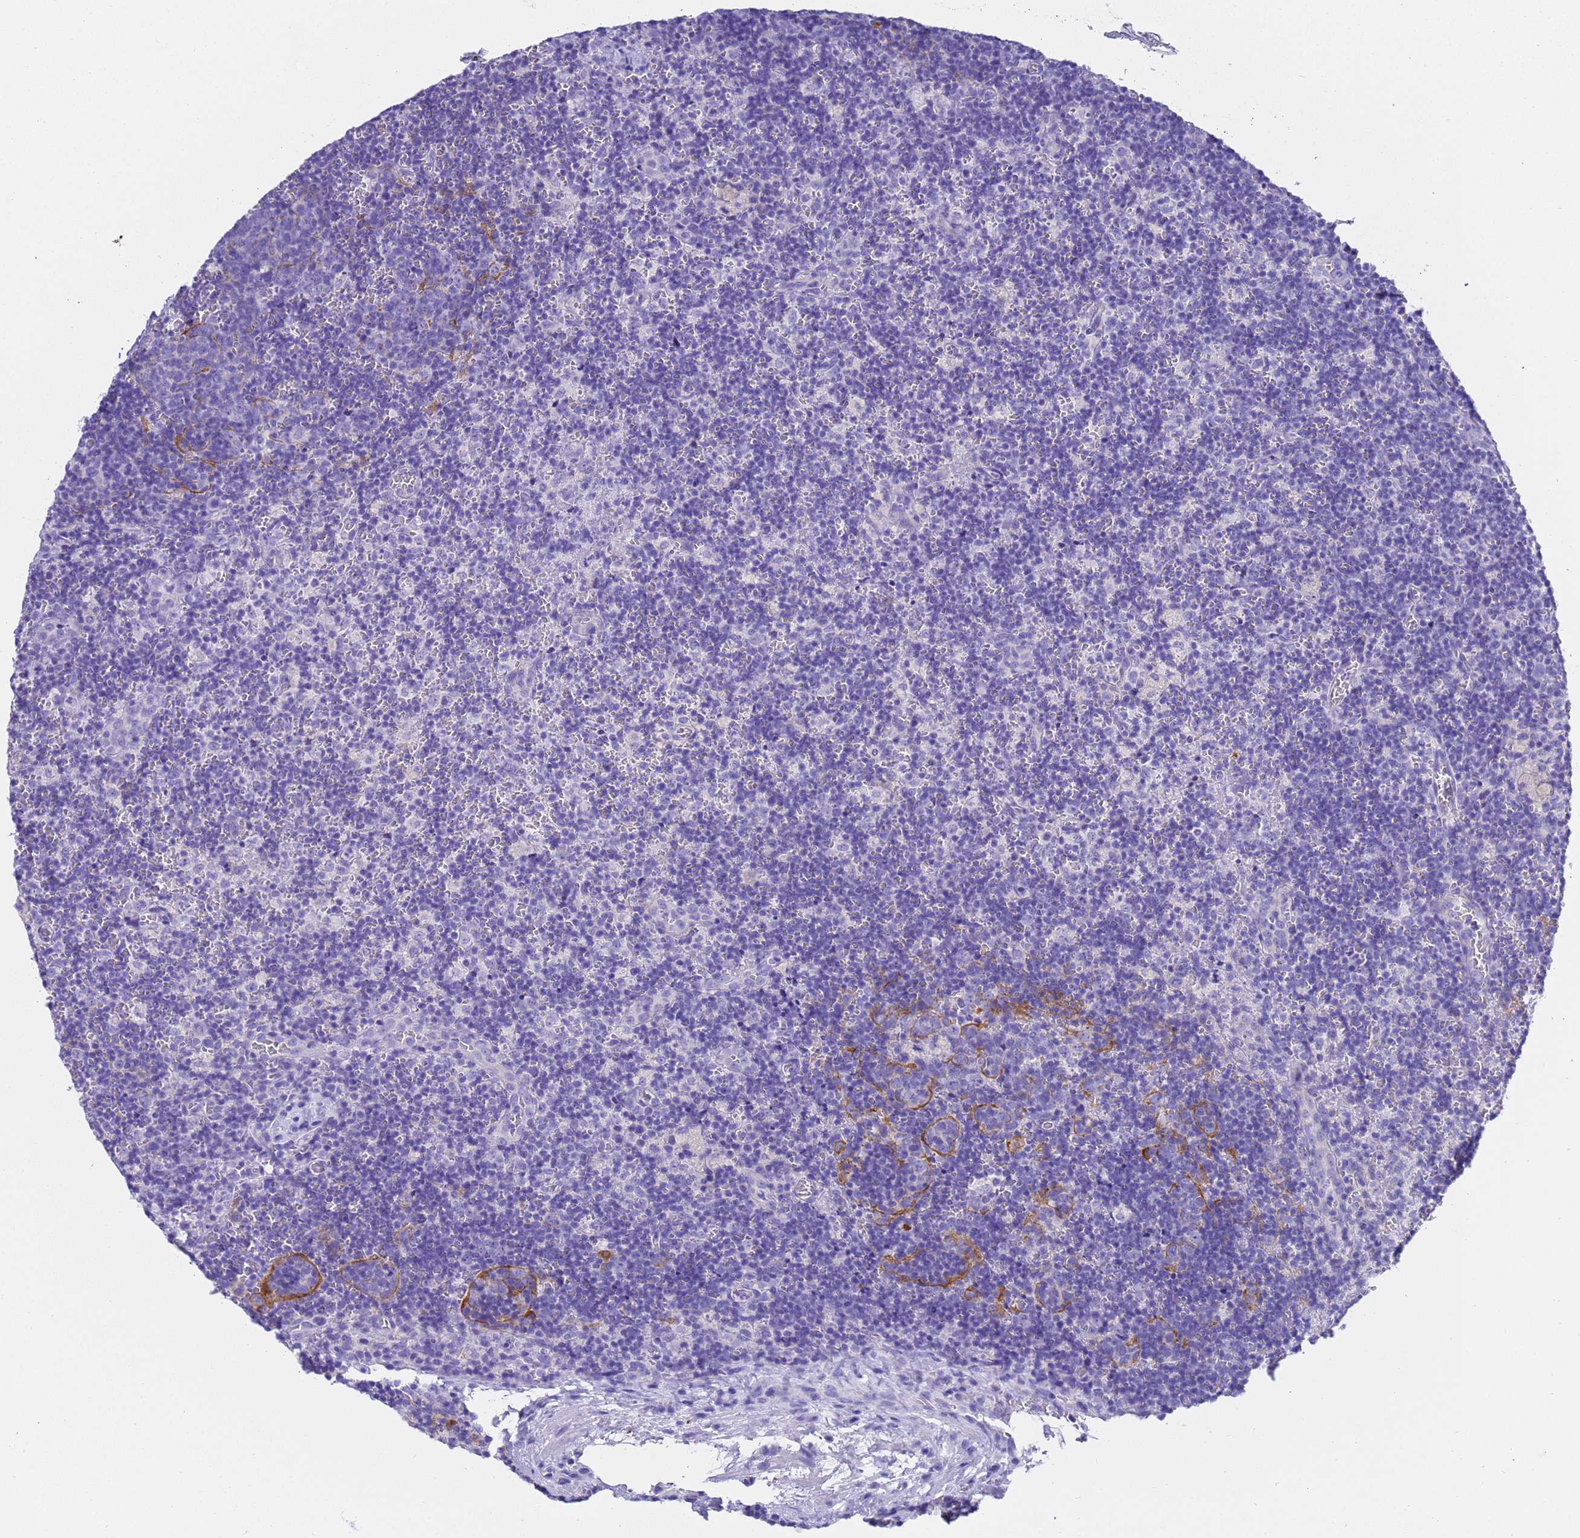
{"staining": {"intensity": "negative", "quantity": "none", "location": "none"}, "tissue": "lymph node", "cell_type": "Non-germinal center cells", "image_type": "normal", "snomed": [{"axis": "morphology", "description": "Normal tissue, NOS"}, {"axis": "topography", "description": "Lymph node"}], "caption": "This is an immunohistochemistry (IHC) photomicrograph of unremarkable human lymph node. There is no staining in non-germinal center cells.", "gene": "FAM72A", "patient": {"sex": "male", "age": 58}}